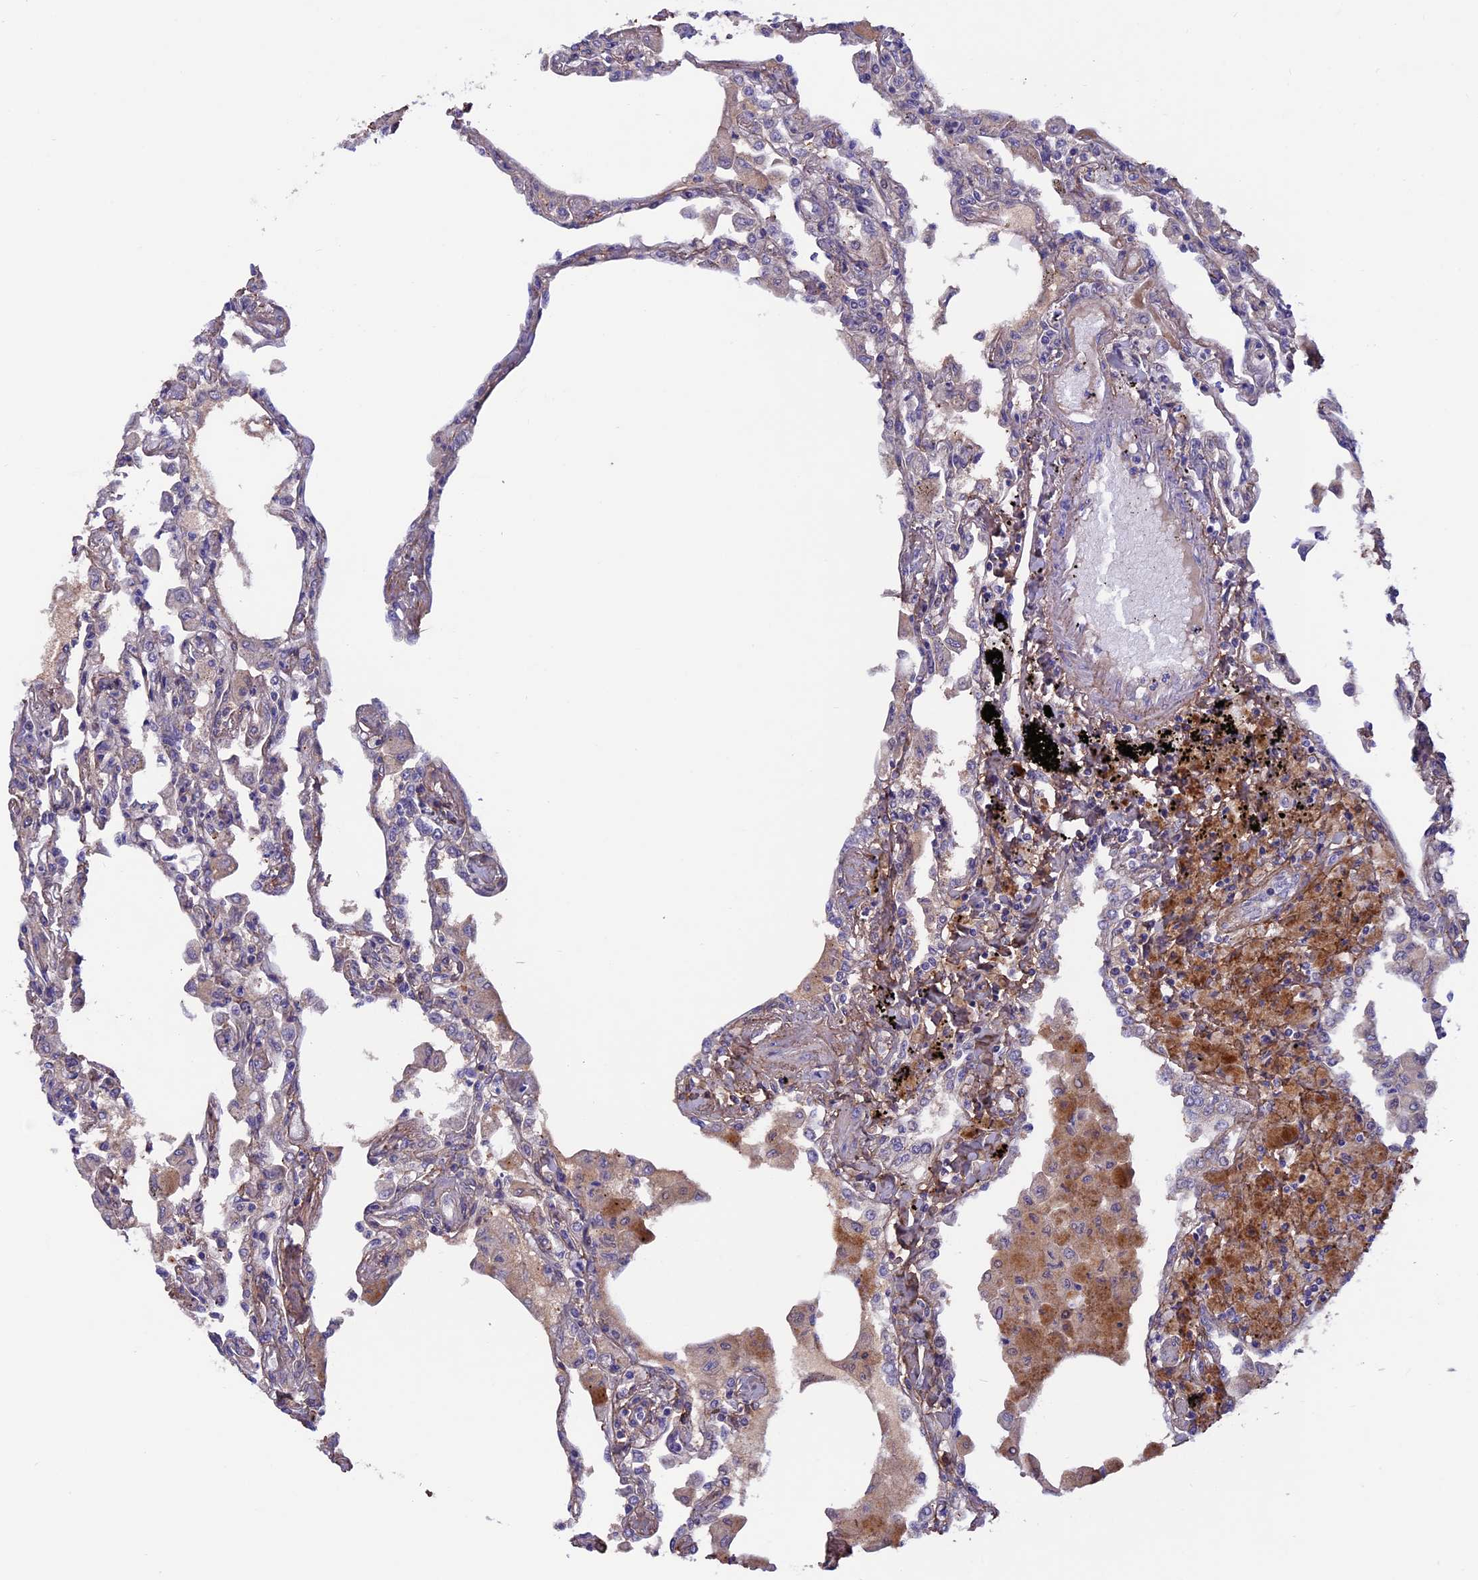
{"staining": {"intensity": "weak", "quantity": "<25%", "location": "cytoplasmic/membranous"}, "tissue": "lung", "cell_type": "Alveolar cells", "image_type": "normal", "snomed": [{"axis": "morphology", "description": "Normal tissue, NOS"}, {"axis": "topography", "description": "Bronchus"}, {"axis": "topography", "description": "Lung"}], "caption": "This is an immunohistochemistry micrograph of unremarkable lung. There is no expression in alveolar cells.", "gene": "COL4A3", "patient": {"sex": "female", "age": 49}}